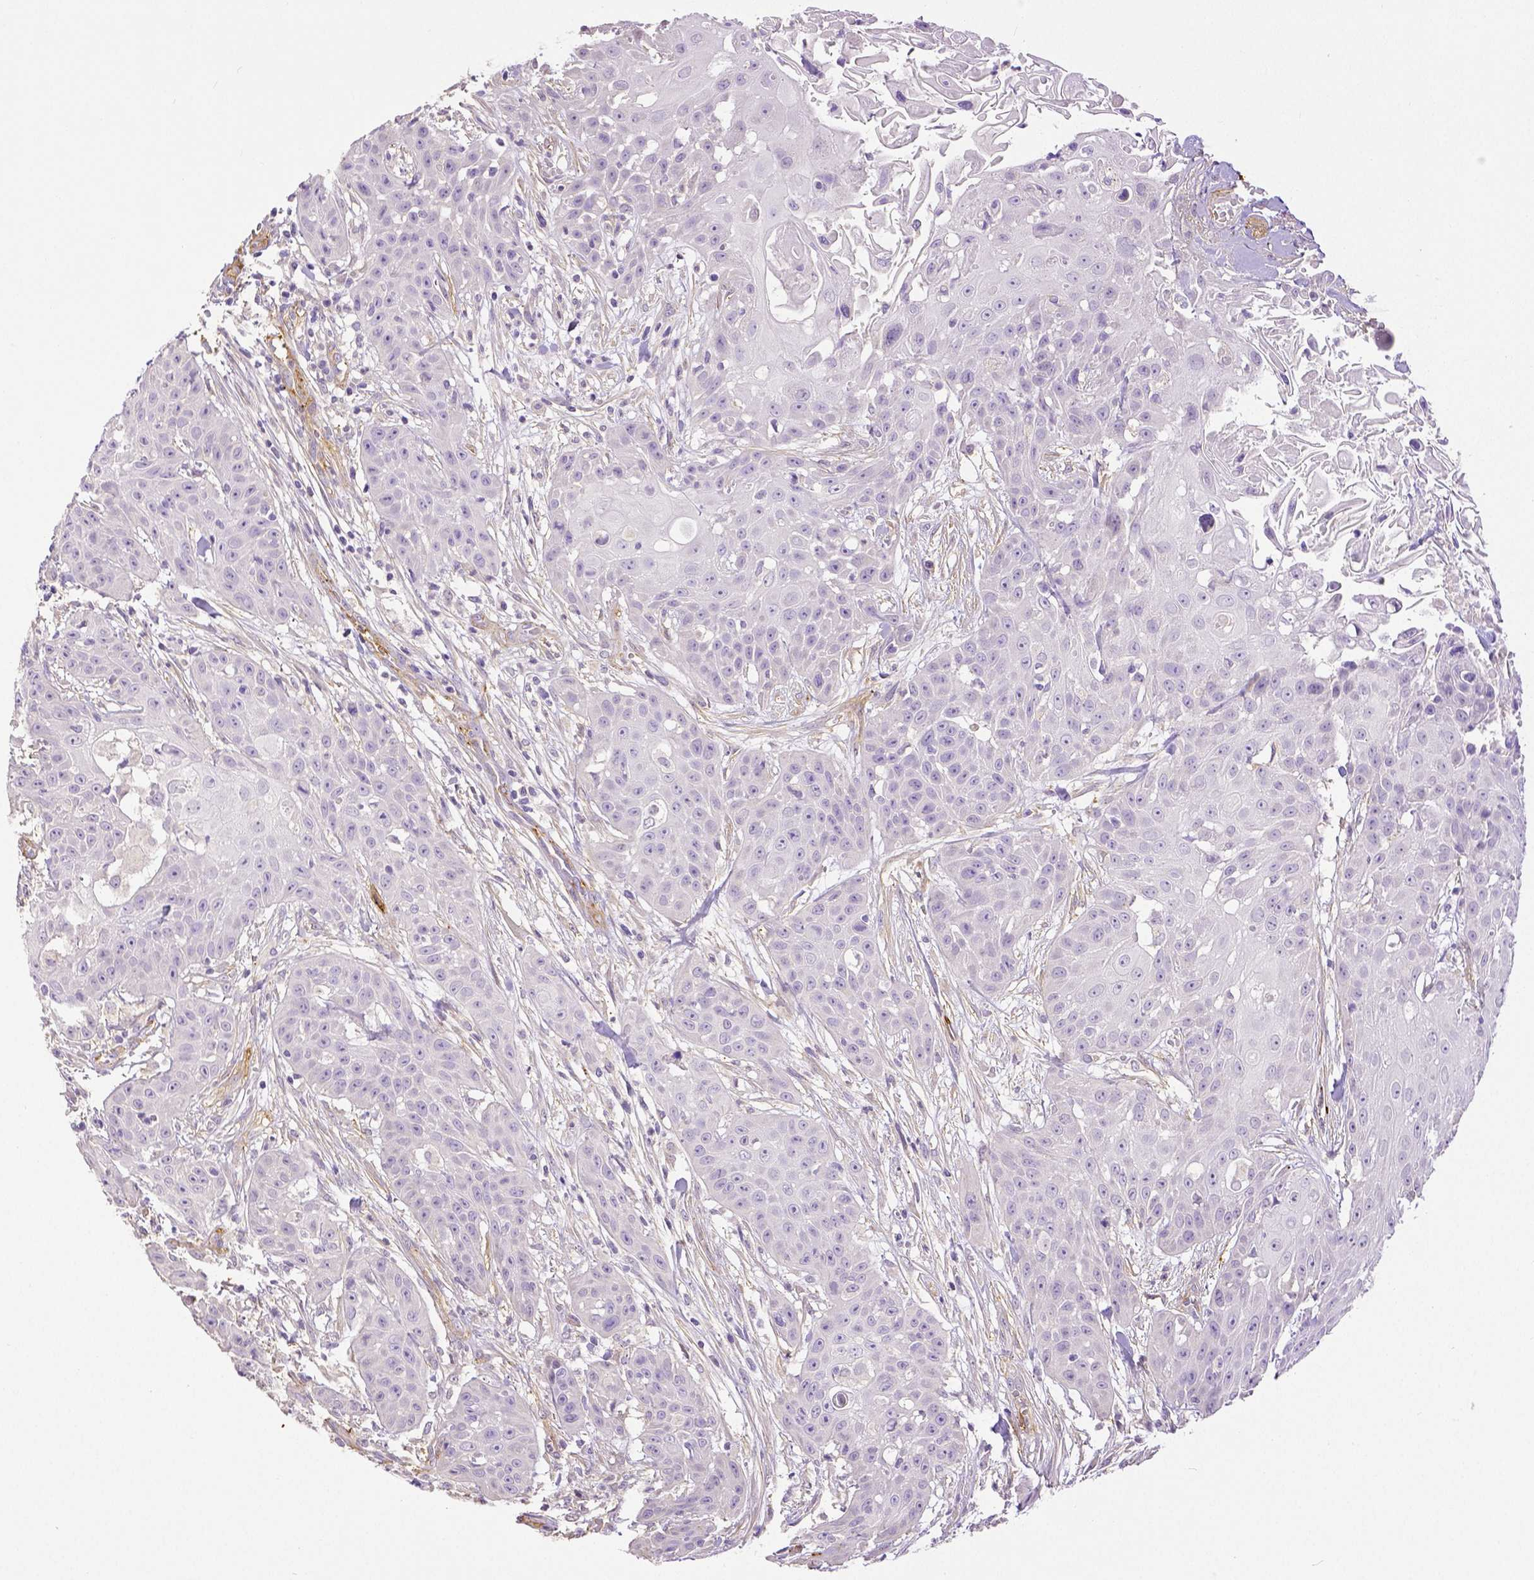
{"staining": {"intensity": "negative", "quantity": "none", "location": "none"}, "tissue": "head and neck cancer", "cell_type": "Tumor cells", "image_type": "cancer", "snomed": [{"axis": "morphology", "description": "Squamous cell carcinoma, NOS"}, {"axis": "topography", "description": "Oral tissue"}, {"axis": "topography", "description": "Head-Neck"}], "caption": "Immunohistochemistry (IHC) histopathology image of human head and neck cancer (squamous cell carcinoma) stained for a protein (brown), which demonstrates no expression in tumor cells.", "gene": "THY1", "patient": {"sex": "female", "age": 55}}